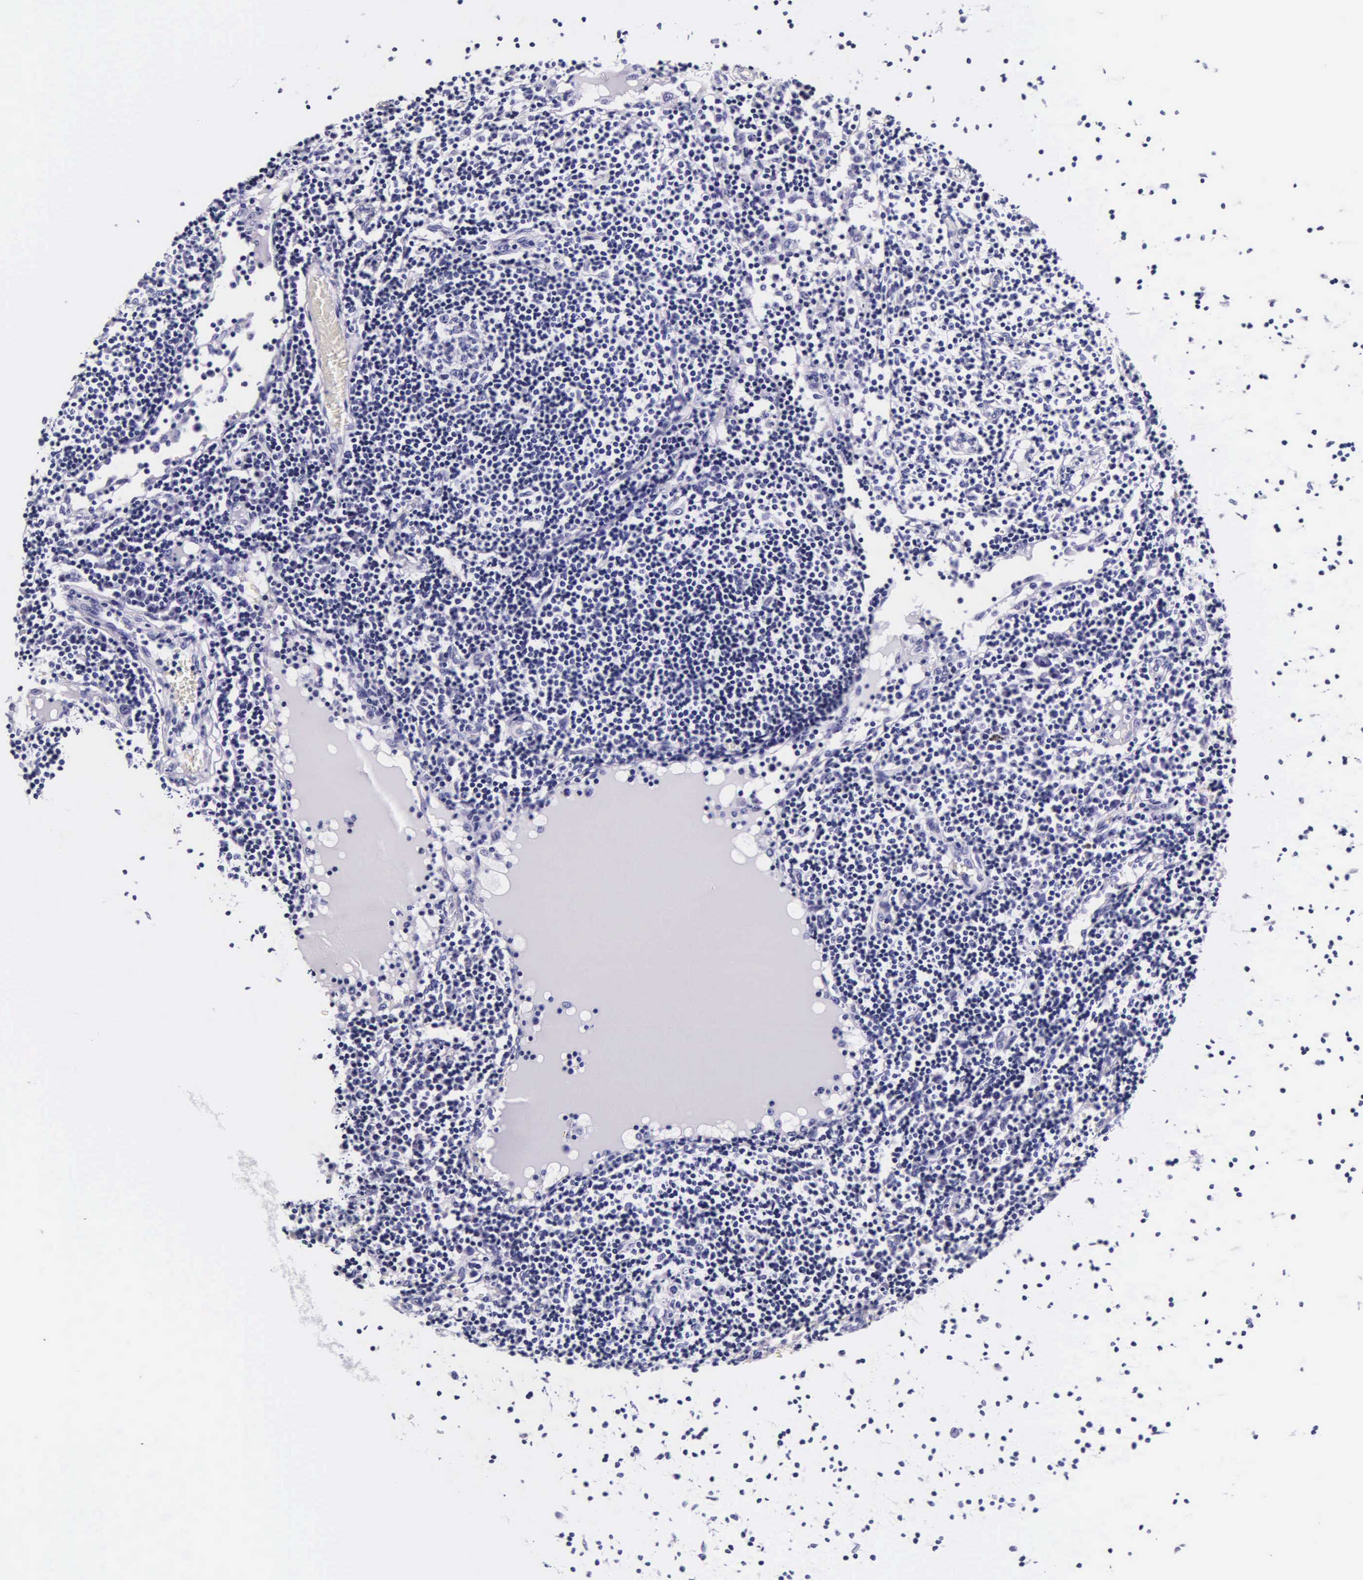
{"staining": {"intensity": "negative", "quantity": "none", "location": "none"}, "tissue": "lymph node", "cell_type": "Germinal center cells", "image_type": "normal", "snomed": [{"axis": "morphology", "description": "Normal tissue, NOS"}, {"axis": "topography", "description": "Lymph node"}], "caption": "Immunohistochemistry micrograph of unremarkable lymph node: human lymph node stained with DAB (3,3'-diaminobenzidine) shows no significant protein positivity in germinal center cells.", "gene": "DGCR2", "patient": {"sex": "female", "age": 55}}